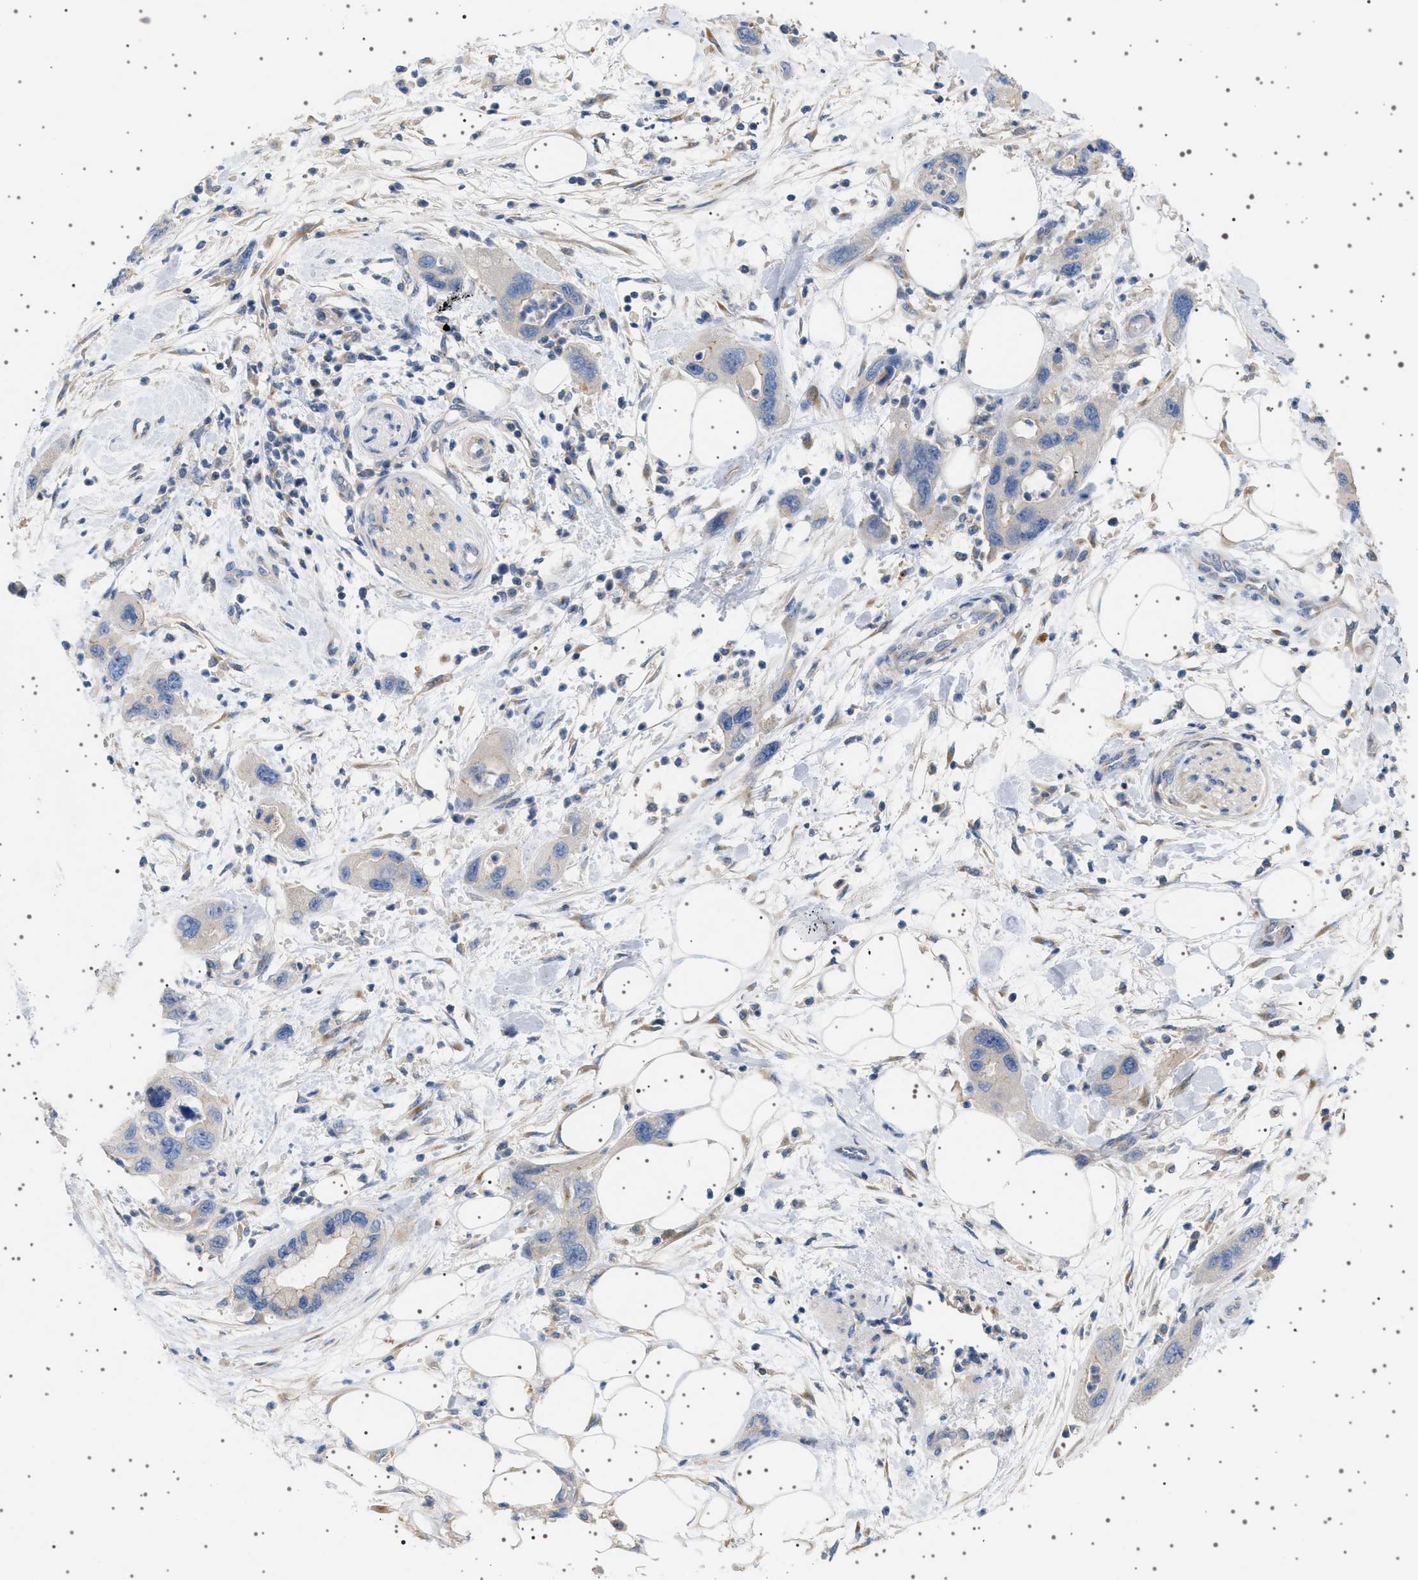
{"staining": {"intensity": "negative", "quantity": "none", "location": "none"}, "tissue": "pancreatic cancer", "cell_type": "Tumor cells", "image_type": "cancer", "snomed": [{"axis": "morphology", "description": "Normal tissue, NOS"}, {"axis": "morphology", "description": "Adenocarcinoma, NOS"}, {"axis": "topography", "description": "Pancreas"}], "caption": "DAB (3,3'-diaminobenzidine) immunohistochemical staining of human pancreatic adenocarcinoma reveals no significant expression in tumor cells.", "gene": "ADCY10", "patient": {"sex": "female", "age": 71}}